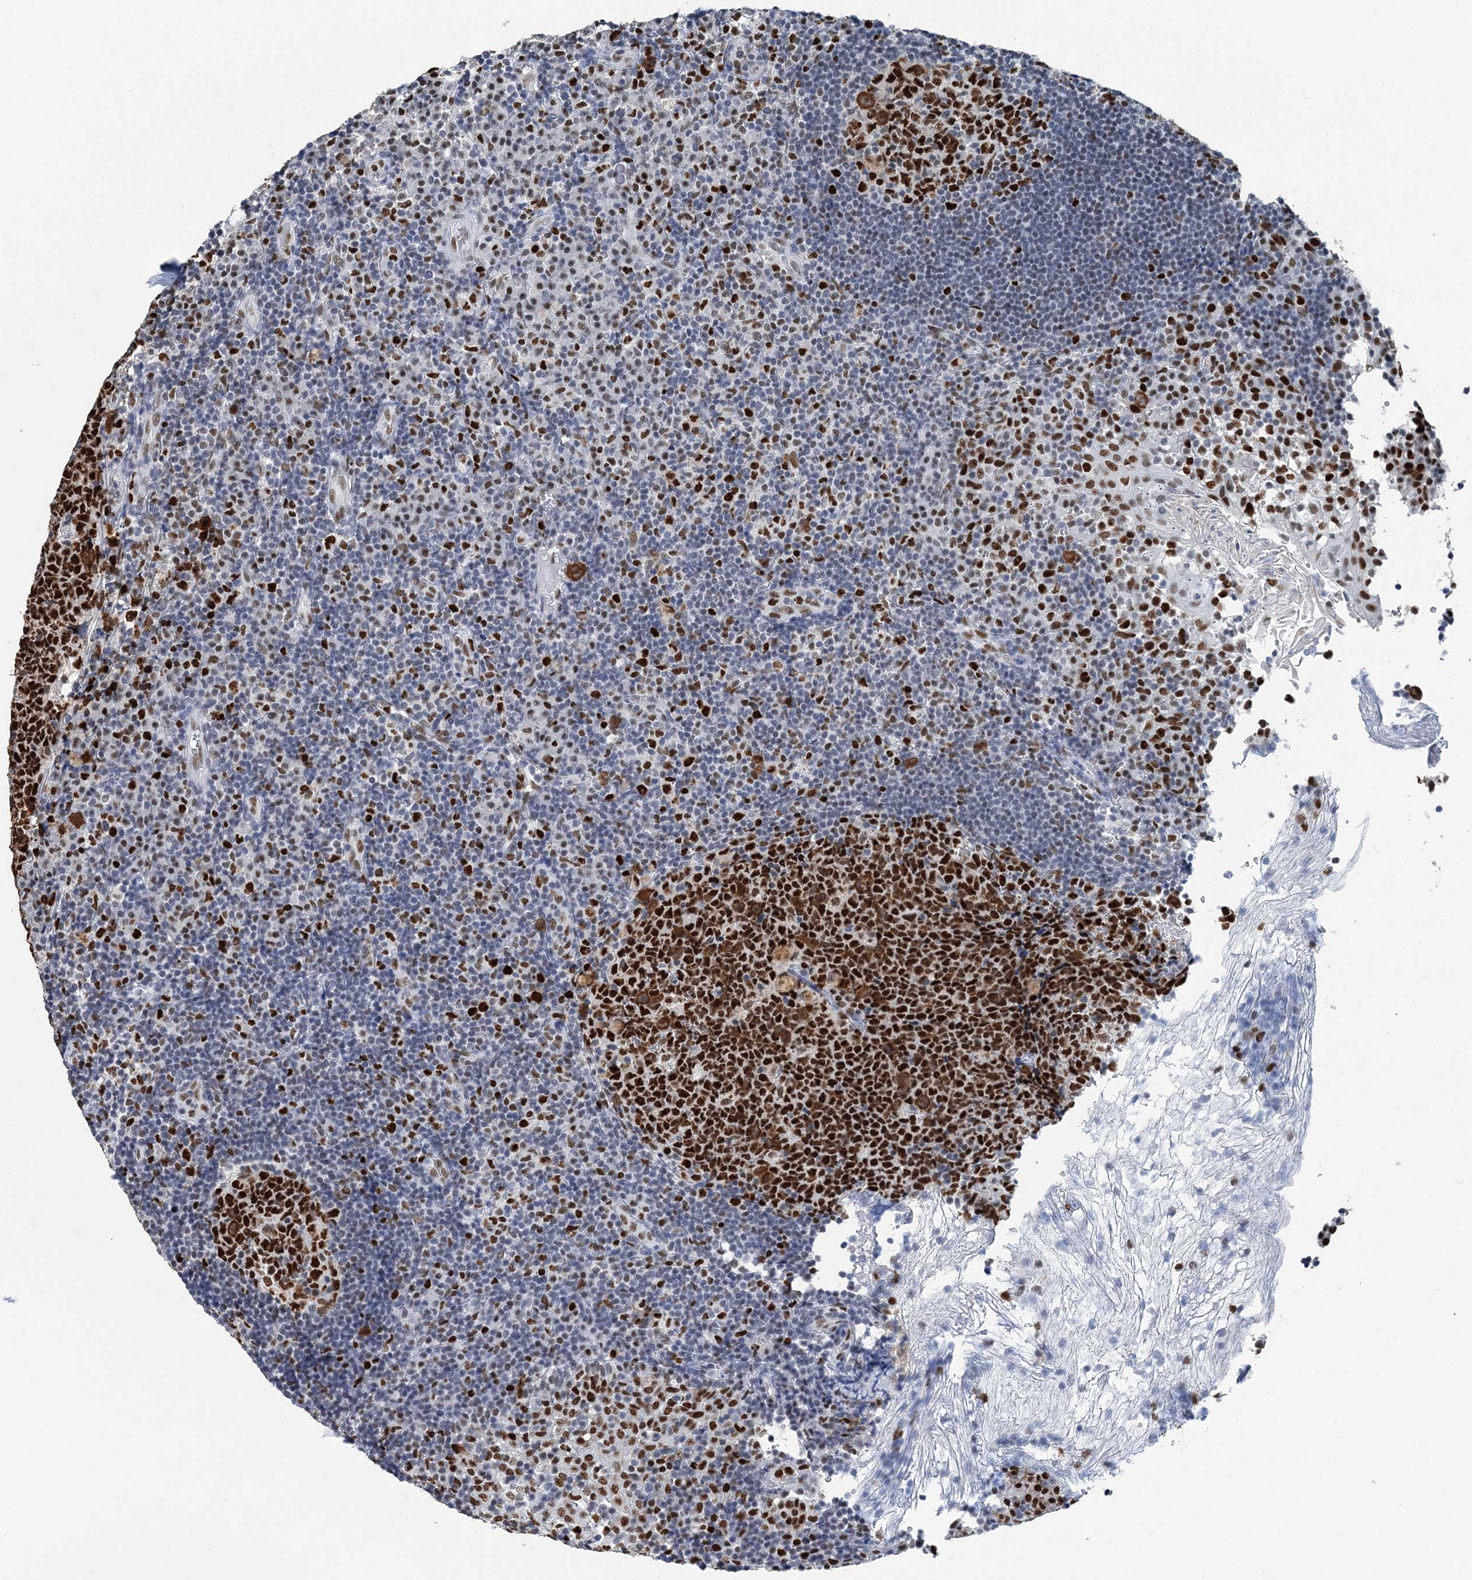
{"staining": {"intensity": "strong", "quantity": ">75%", "location": "nuclear"}, "tissue": "tonsil", "cell_type": "Germinal center cells", "image_type": "normal", "snomed": [{"axis": "morphology", "description": "Normal tissue, NOS"}, {"axis": "topography", "description": "Tonsil"}], "caption": "DAB immunohistochemical staining of normal tonsil shows strong nuclear protein expression in about >75% of germinal center cells.", "gene": "HAT1", "patient": {"sex": "female", "age": 40}}